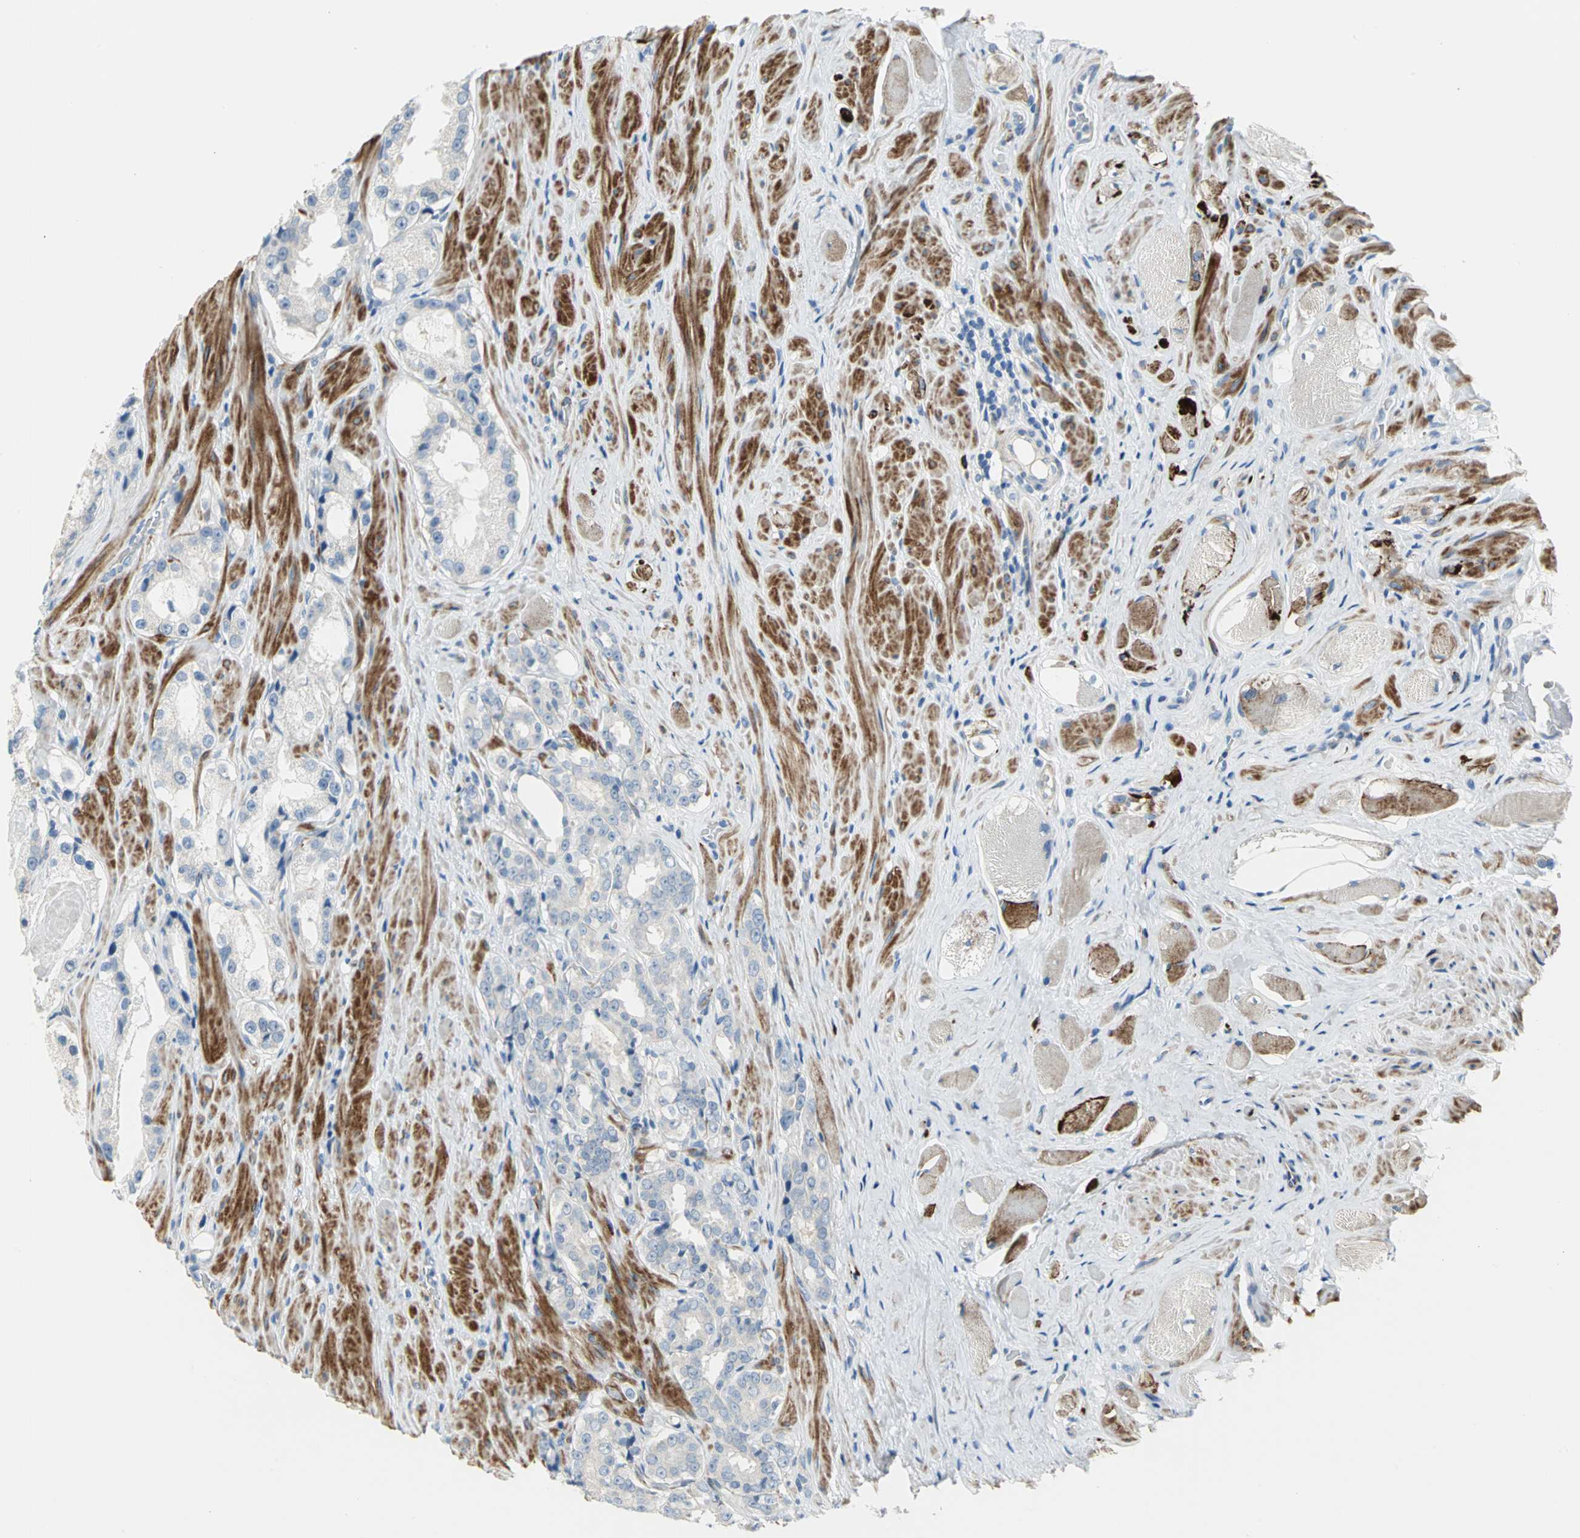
{"staining": {"intensity": "negative", "quantity": "none", "location": "none"}, "tissue": "prostate cancer", "cell_type": "Tumor cells", "image_type": "cancer", "snomed": [{"axis": "morphology", "description": "Adenocarcinoma, Medium grade"}, {"axis": "topography", "description": "Prostate"}], "caption": "Immunohistochemical staining of prostate cancer demonstrates no significant expression in tumor cells.", "gene": "ALOX15", "patient": {"sex": "male", "age": 60}}